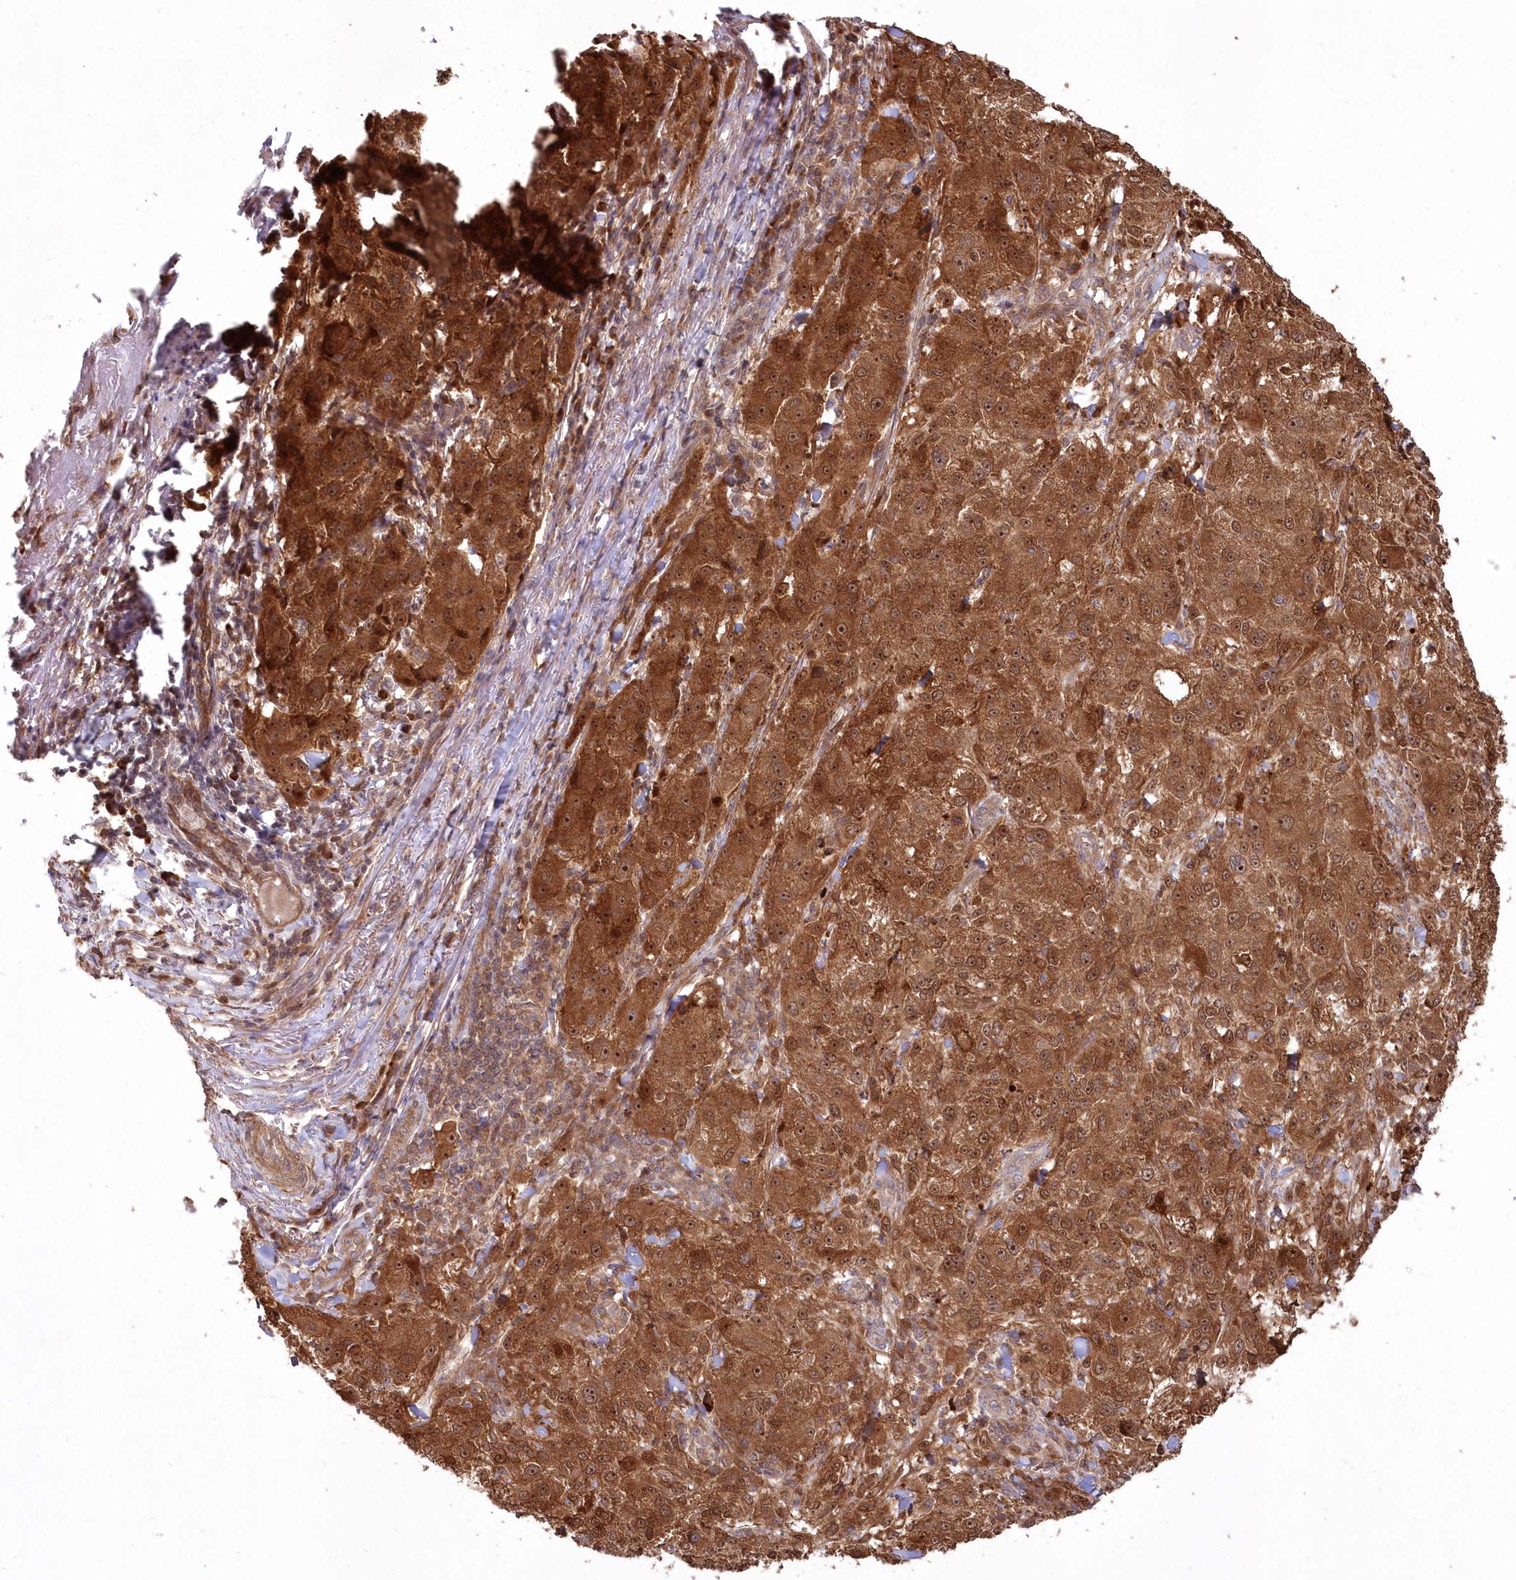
{"staining": {"intensity": "strong", "quantity": ">75%", "location": "cytoplasmic/membranous,nuclear"}, "tissue": "melanoma", "cell_type": "Tumor cells", "image_type": "cancer", "snomed": [{"axis": "morphology", "description": "Necrosis, NOS"}, {"axis": "morphology", "description": "Malignant melanoma, NOS"}, {"axis": "topography", "description": "Skin"}], "caption": "The immunohistochemical stain highlights strong cytoplasmic/membranous and nuclear expression in tumor cells of melanoma tissue. (Stains: DAB in brown, nuclei in blue, Microscopy: brightfield microscopy at high magnification).", "gene": "TBCA", "patient": {"sex": "female", "age": 87}}